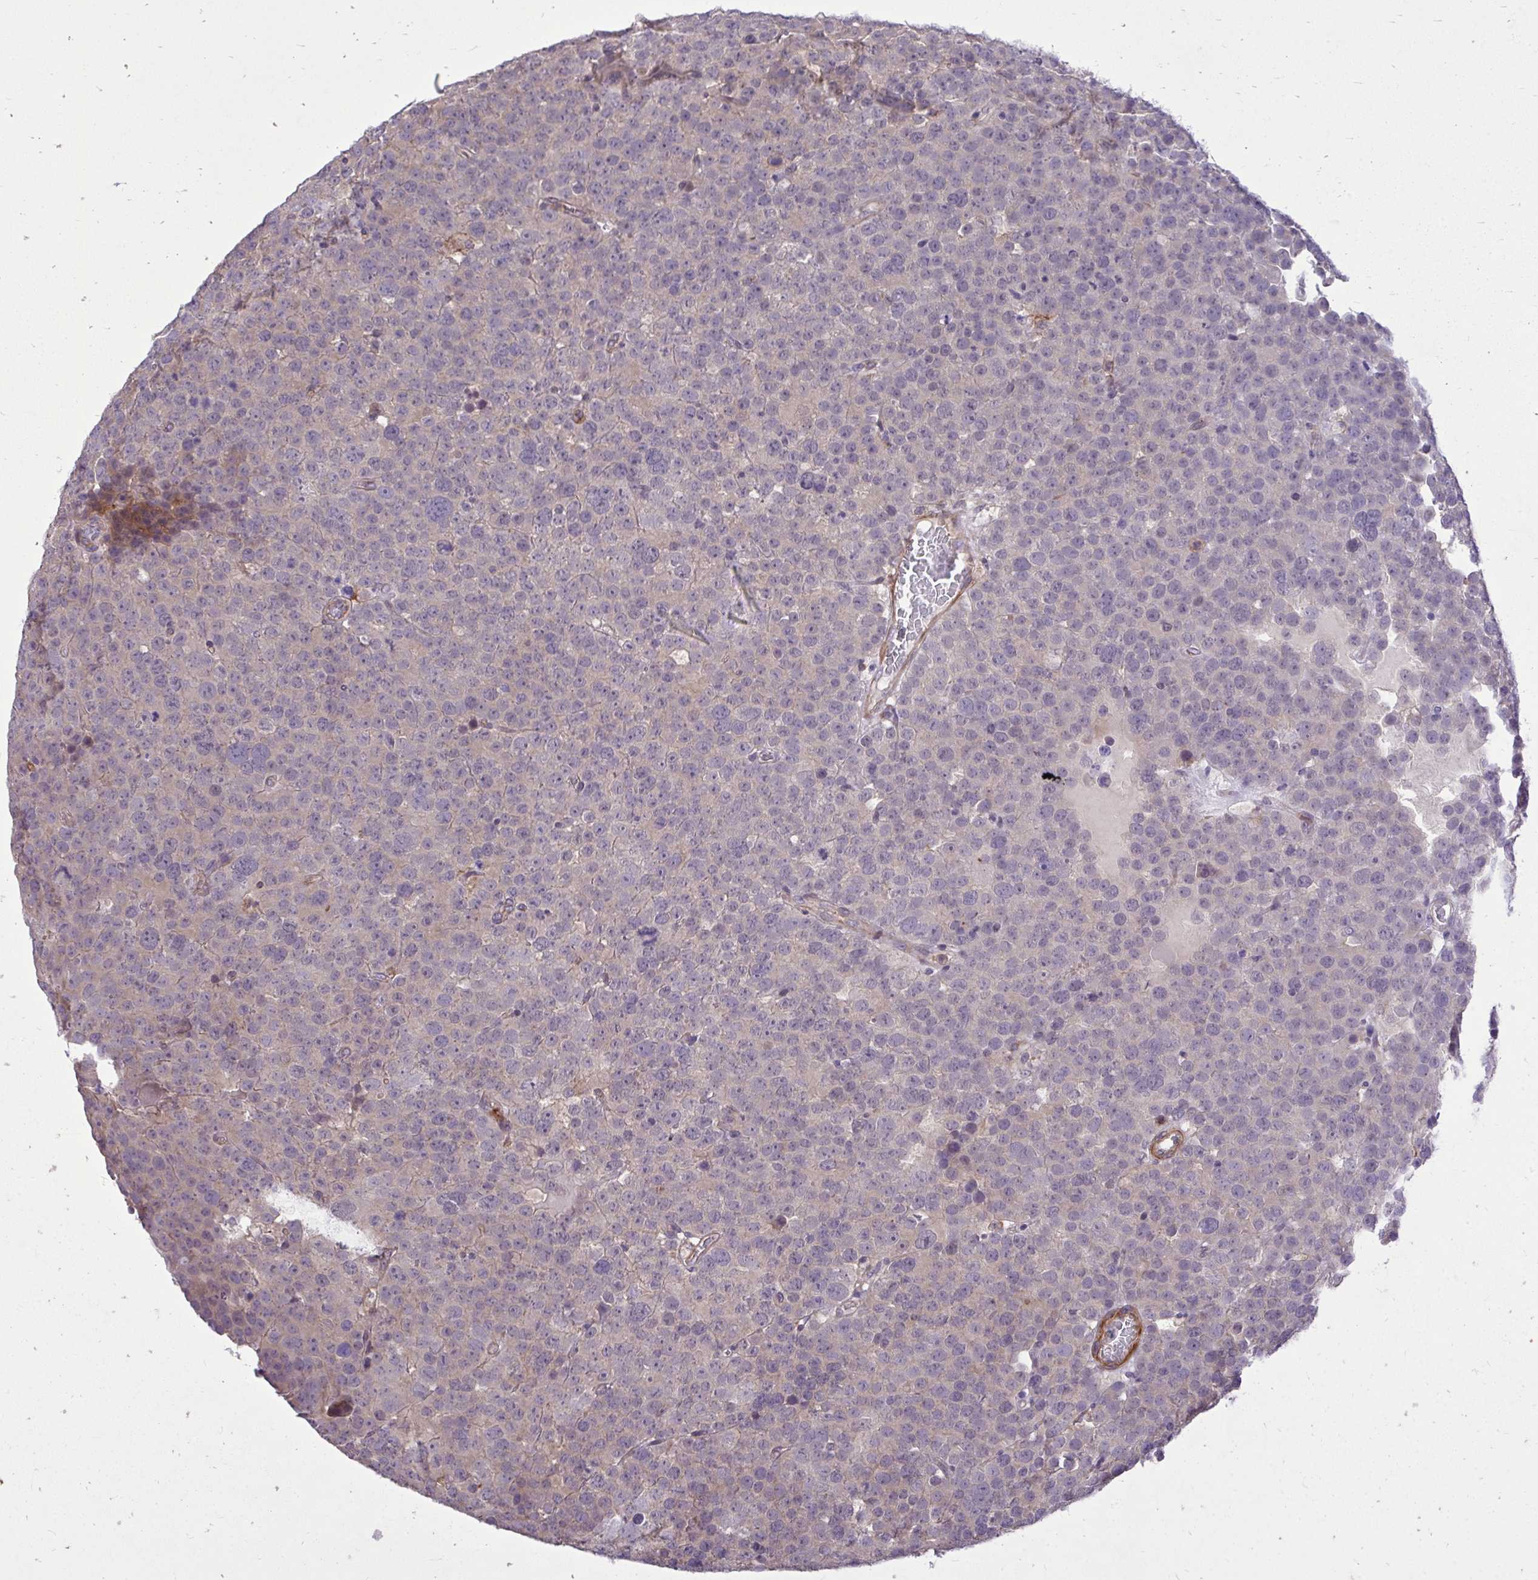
{"staining": {"intensity": "negative", "quantity": "none", "location": "none"}, "tissue": "testis cancer", "cell_type": "Tumor cells", "image_type": "cancer", "snomed": [{"axis": "morphology", "description": "Seminoma, NOS"}, {"axis": "topography", "description": "Testis"}], "caption": "The photomicrograph reveals no staining of tumor cells in testis seminoma.", "gene": "IGFL2", "patient": {"sex": "male", "age": 71}}